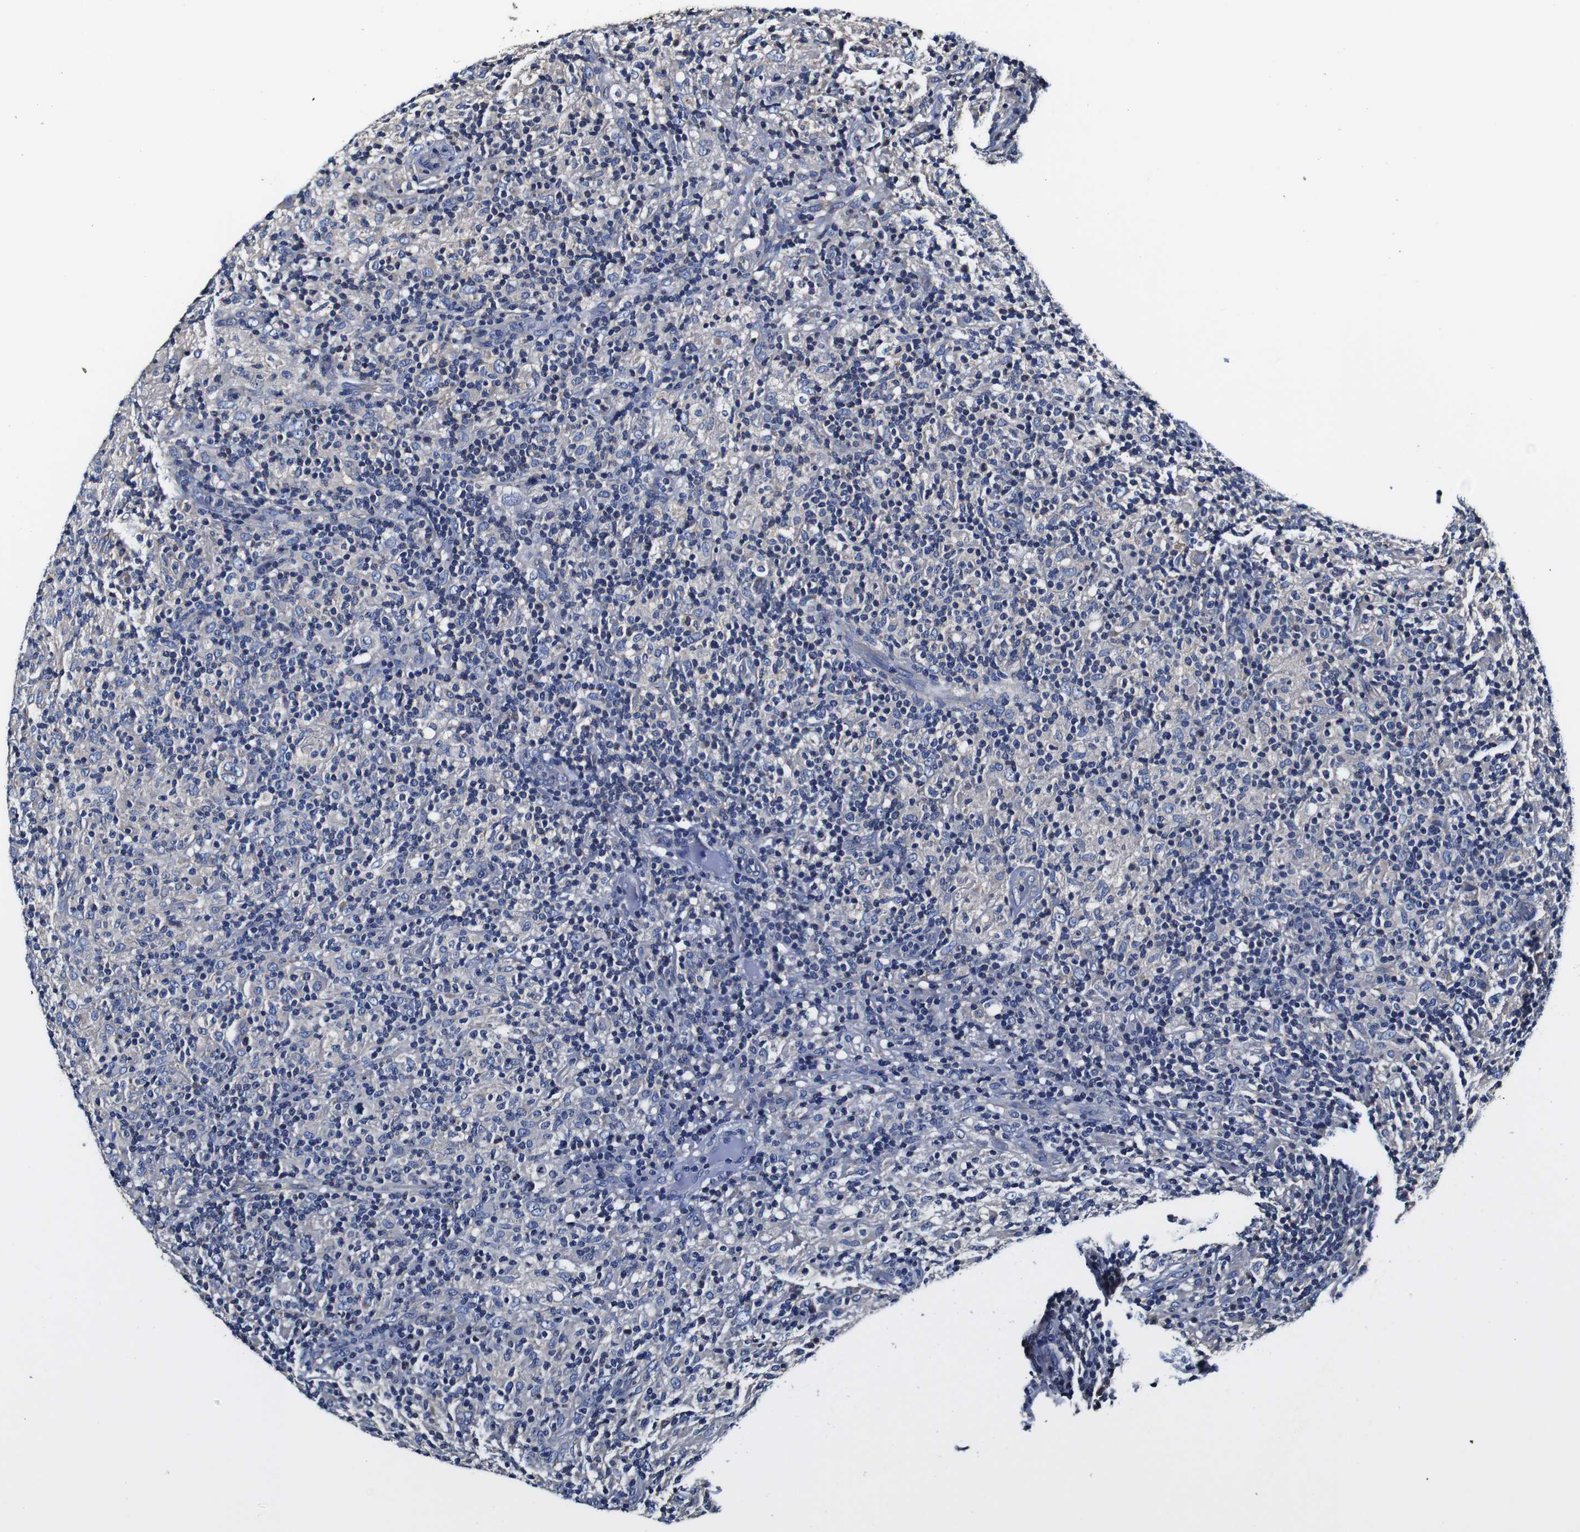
{"staining": {"intensity": "negative", "quantity": "none", "location": "none"}, "tissue": "lymphoma", "cell_type": "Tumor cells", "image_type": "cancer", "snomed": [{"axis": "morphology", "description": "Hodgkin's disease, NOS"}, {"axis": "topography", "description": "Lymph node"}], "caption": "This is a histopathology image of IHC staining of lymphoma, which shows no expression in tumor cells.", "gene": "PDCD6IP", "patient": {"sex": "male", "age": 70}}